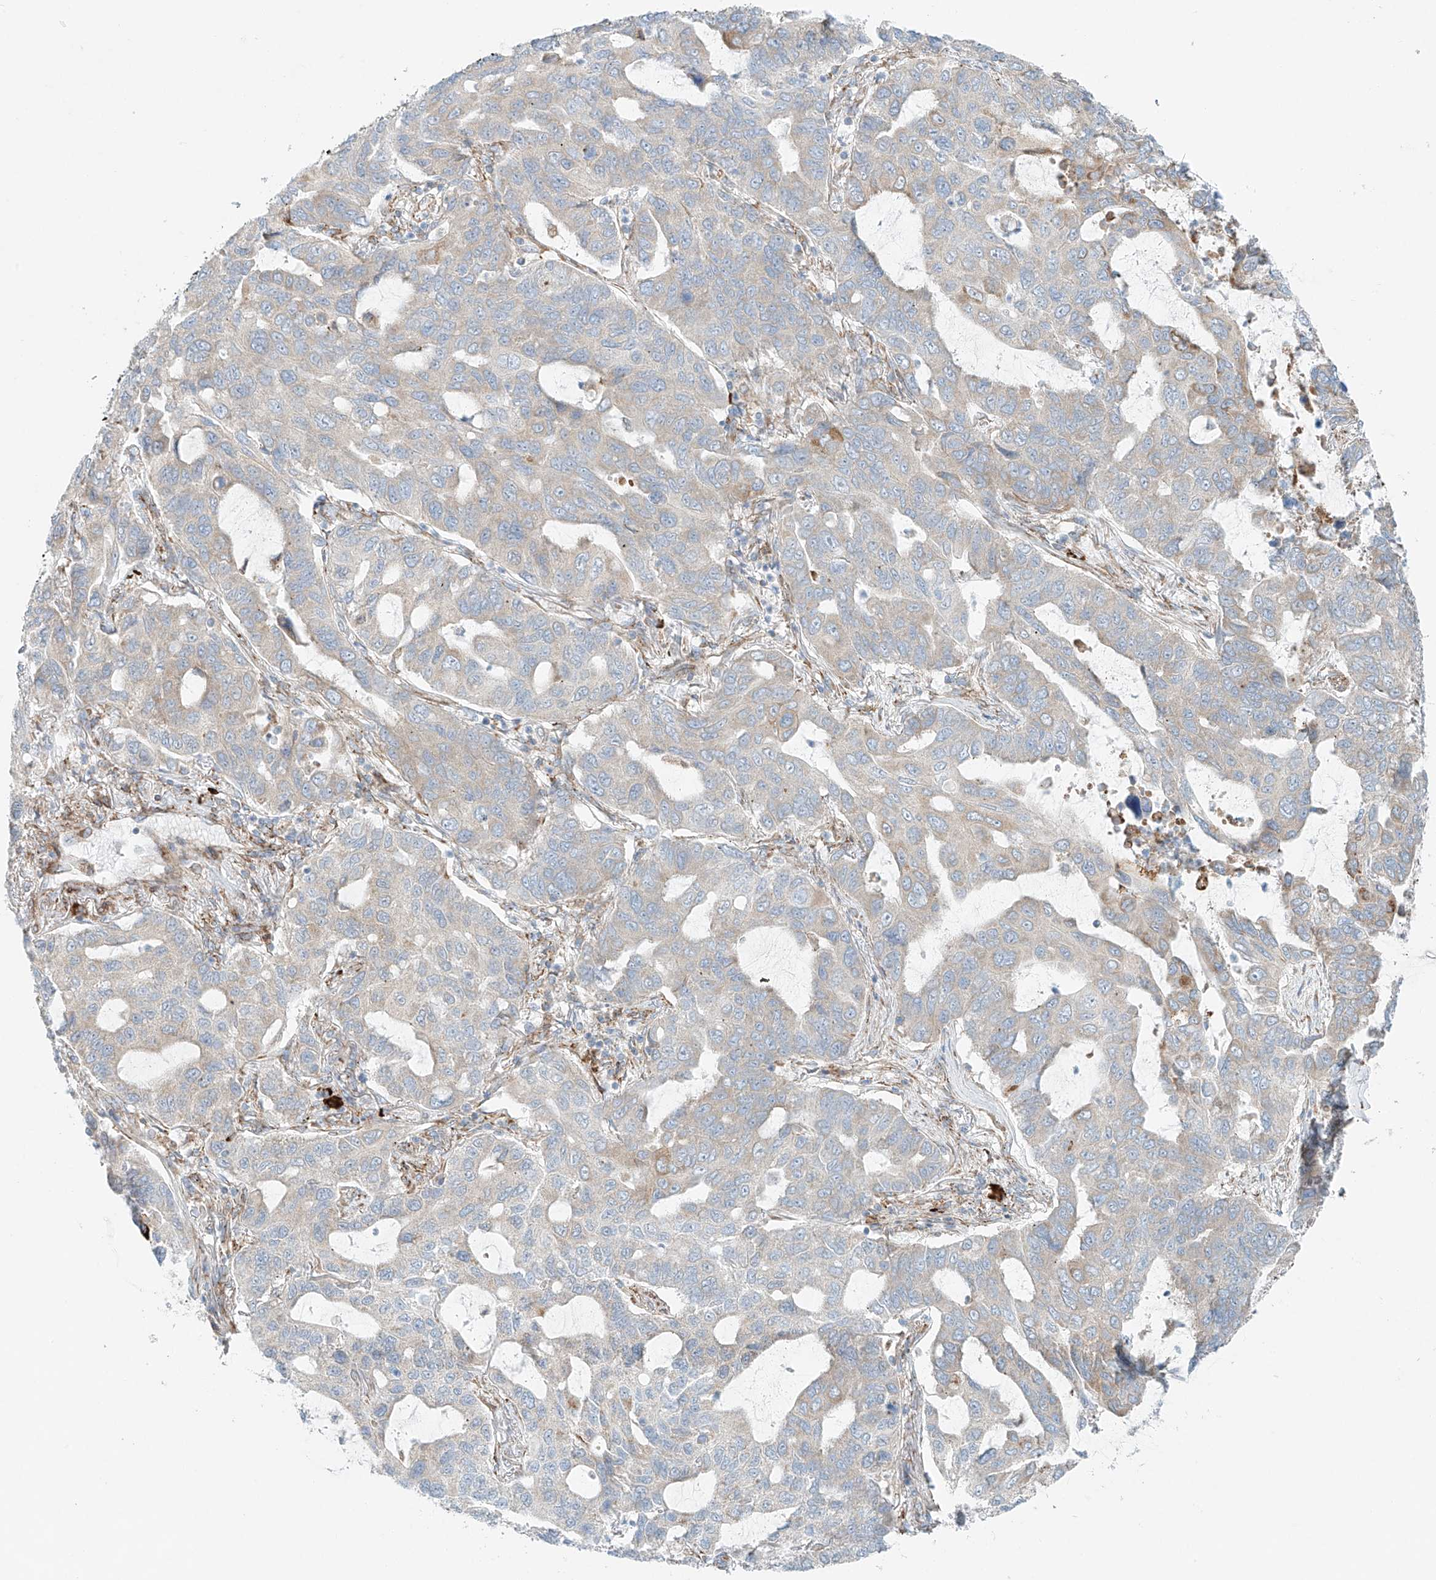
{"staining": {"intensity": "negative", "quantity": "none", "location": "none"}, "tissue": "lung cancer", "cell_type": "Tumor cells", "image_type": "cancer", "snomed": [{"axis": "morphology", "description": "Adenocarcinoma, NOS"}, {"axis": "topography", "description": "Lung"}], "caption": "The immunohistochemistry (IHC) histopathology image has no significant positivity in tumor cells of adenocarcinoma (lung) tissue. Nuclei are stained in blue.", "gene": "EIPR1", "patient": {"sex": "male", "age": 64}}